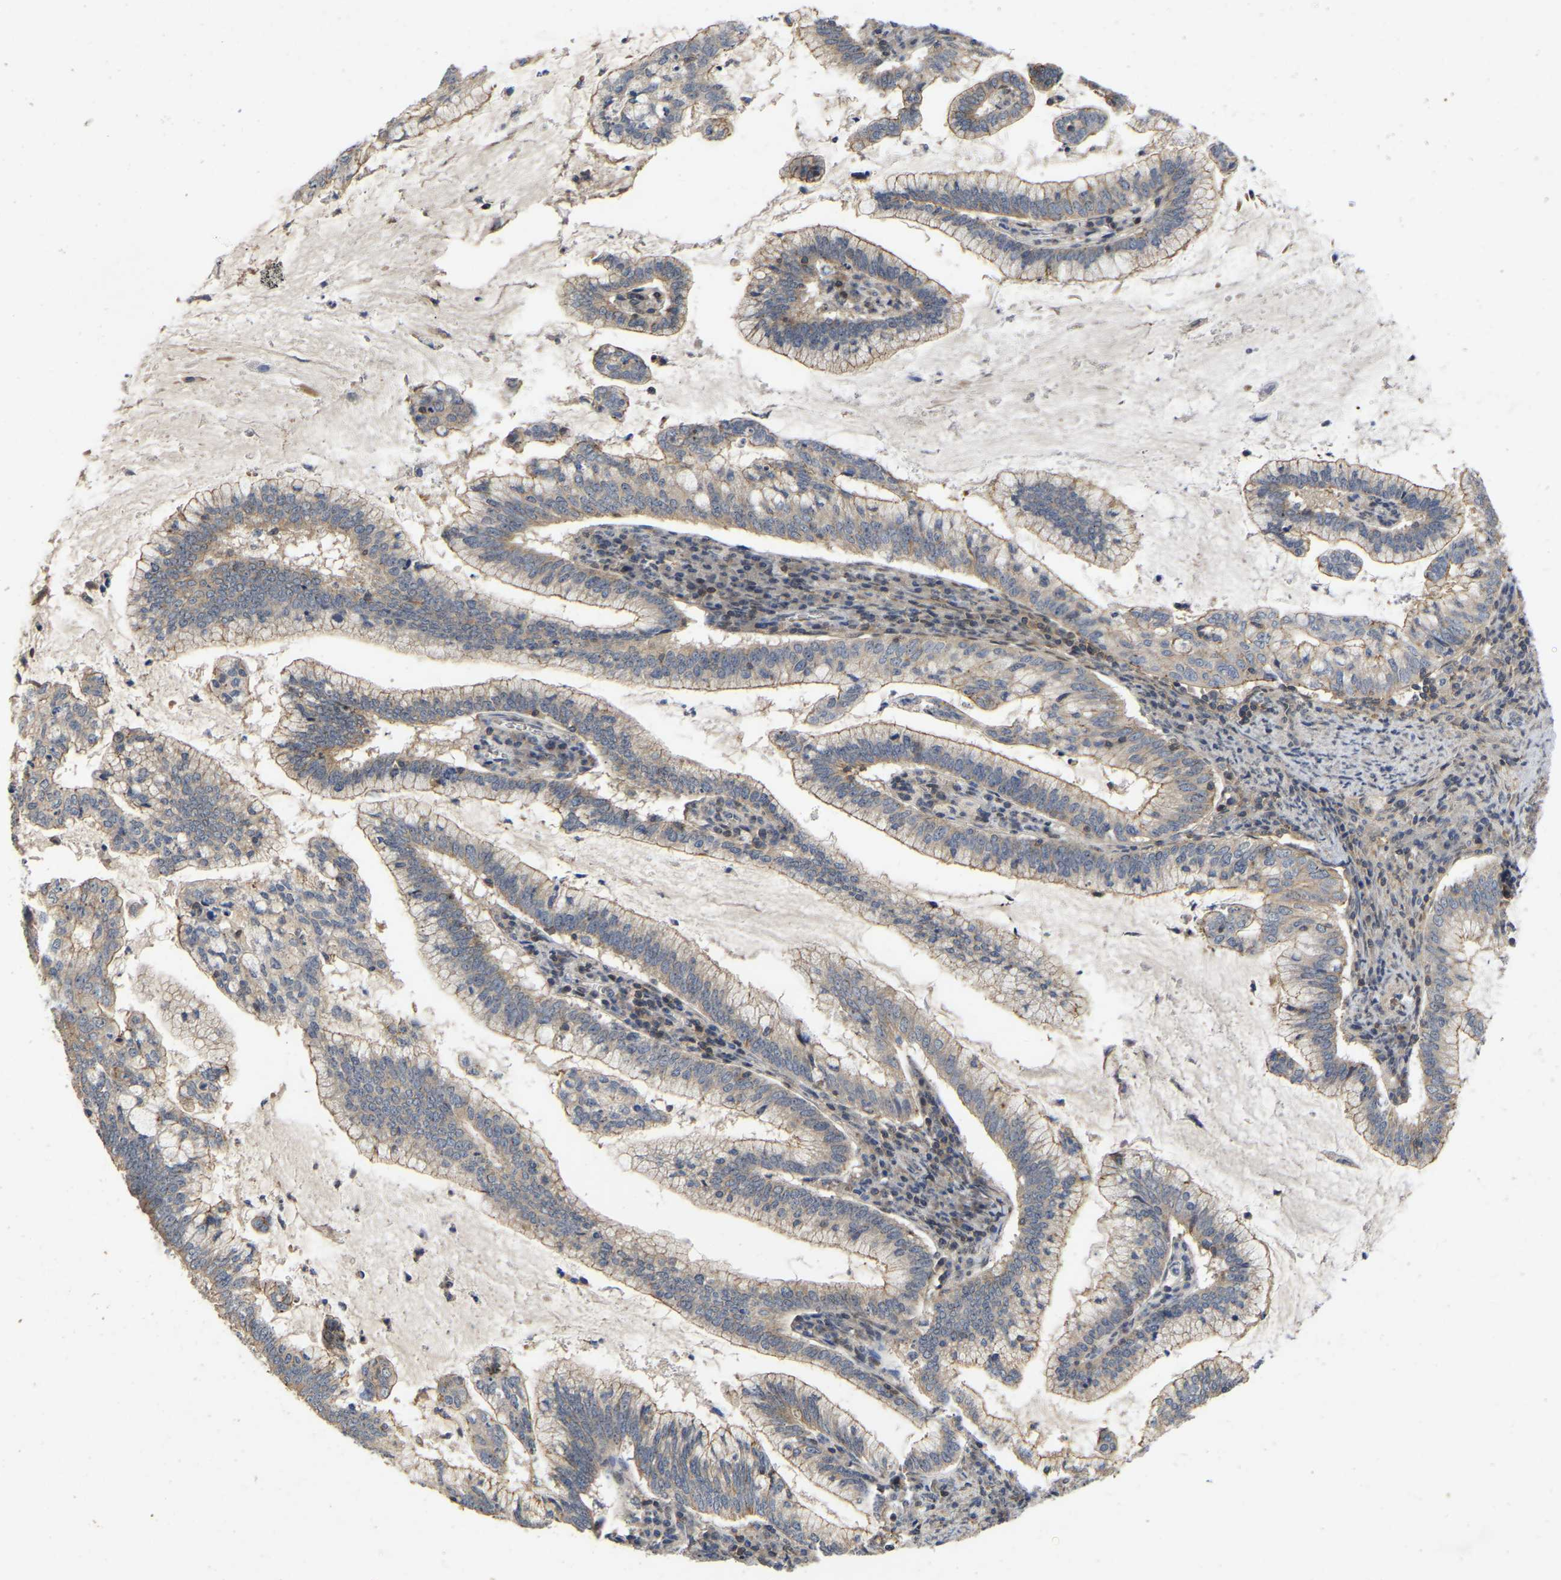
{"staining": {"intensity": "weak", "quantity": "25%-75%", "location": "cytoplasmic/membranous"}, "tissue": "cervical cancer", "cell_type": "Tumor cells", "image_type": "cancer", "snomed": [{"axis": "morphology", "description": "Adenocarcinoma, NOS"}, {"axis": "topography", "description": "Cervix"}], "caption": "A low amount of weak cytoplasmic/membranous expression is appreciated in about 25%-75% of tumor cells in adenocarcinoma (cervical) tissue.", "gene": "PRDM14", "patient": {"sex": "female", "age": 36}}